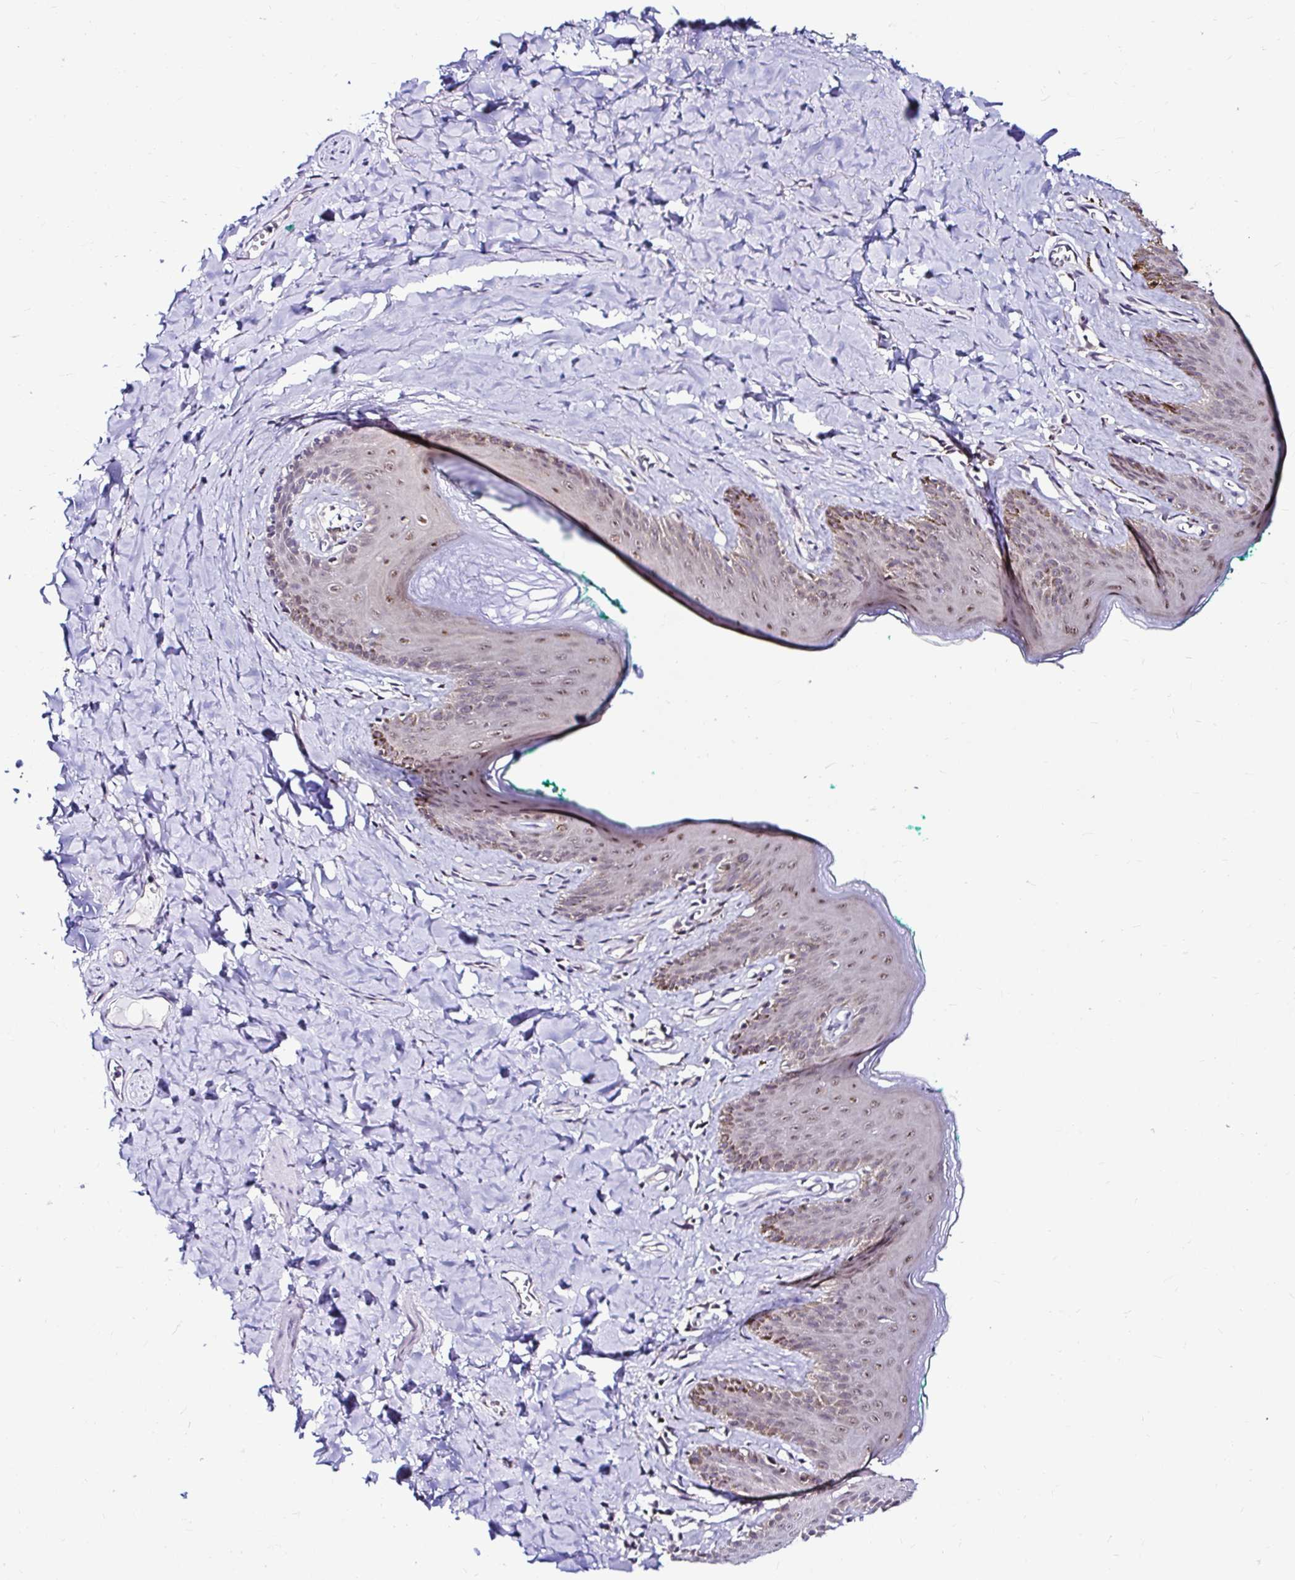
{"staining": {"intensity": "moderate", "quantity": "25%-75%", "location": "nuclear"}, "tissue": "skin", "cell_type": "Epidermal cells", "image_type": "normal", "snomed": [{"axis": "morphology", "description": "Normal tissue, NOS"}, {"axis": "topography", "description": "Vulva"}, {"axis": "topography", "description": "Peripheral nerve tissue"}], "caption": "Human skin stained for a protein (brown) reveals moderate nuclear positive positivity in approximately 25%-75% of epidermal cells.", "gene": "PSMD3", "patient": {"sex": "female", "age": 66}}